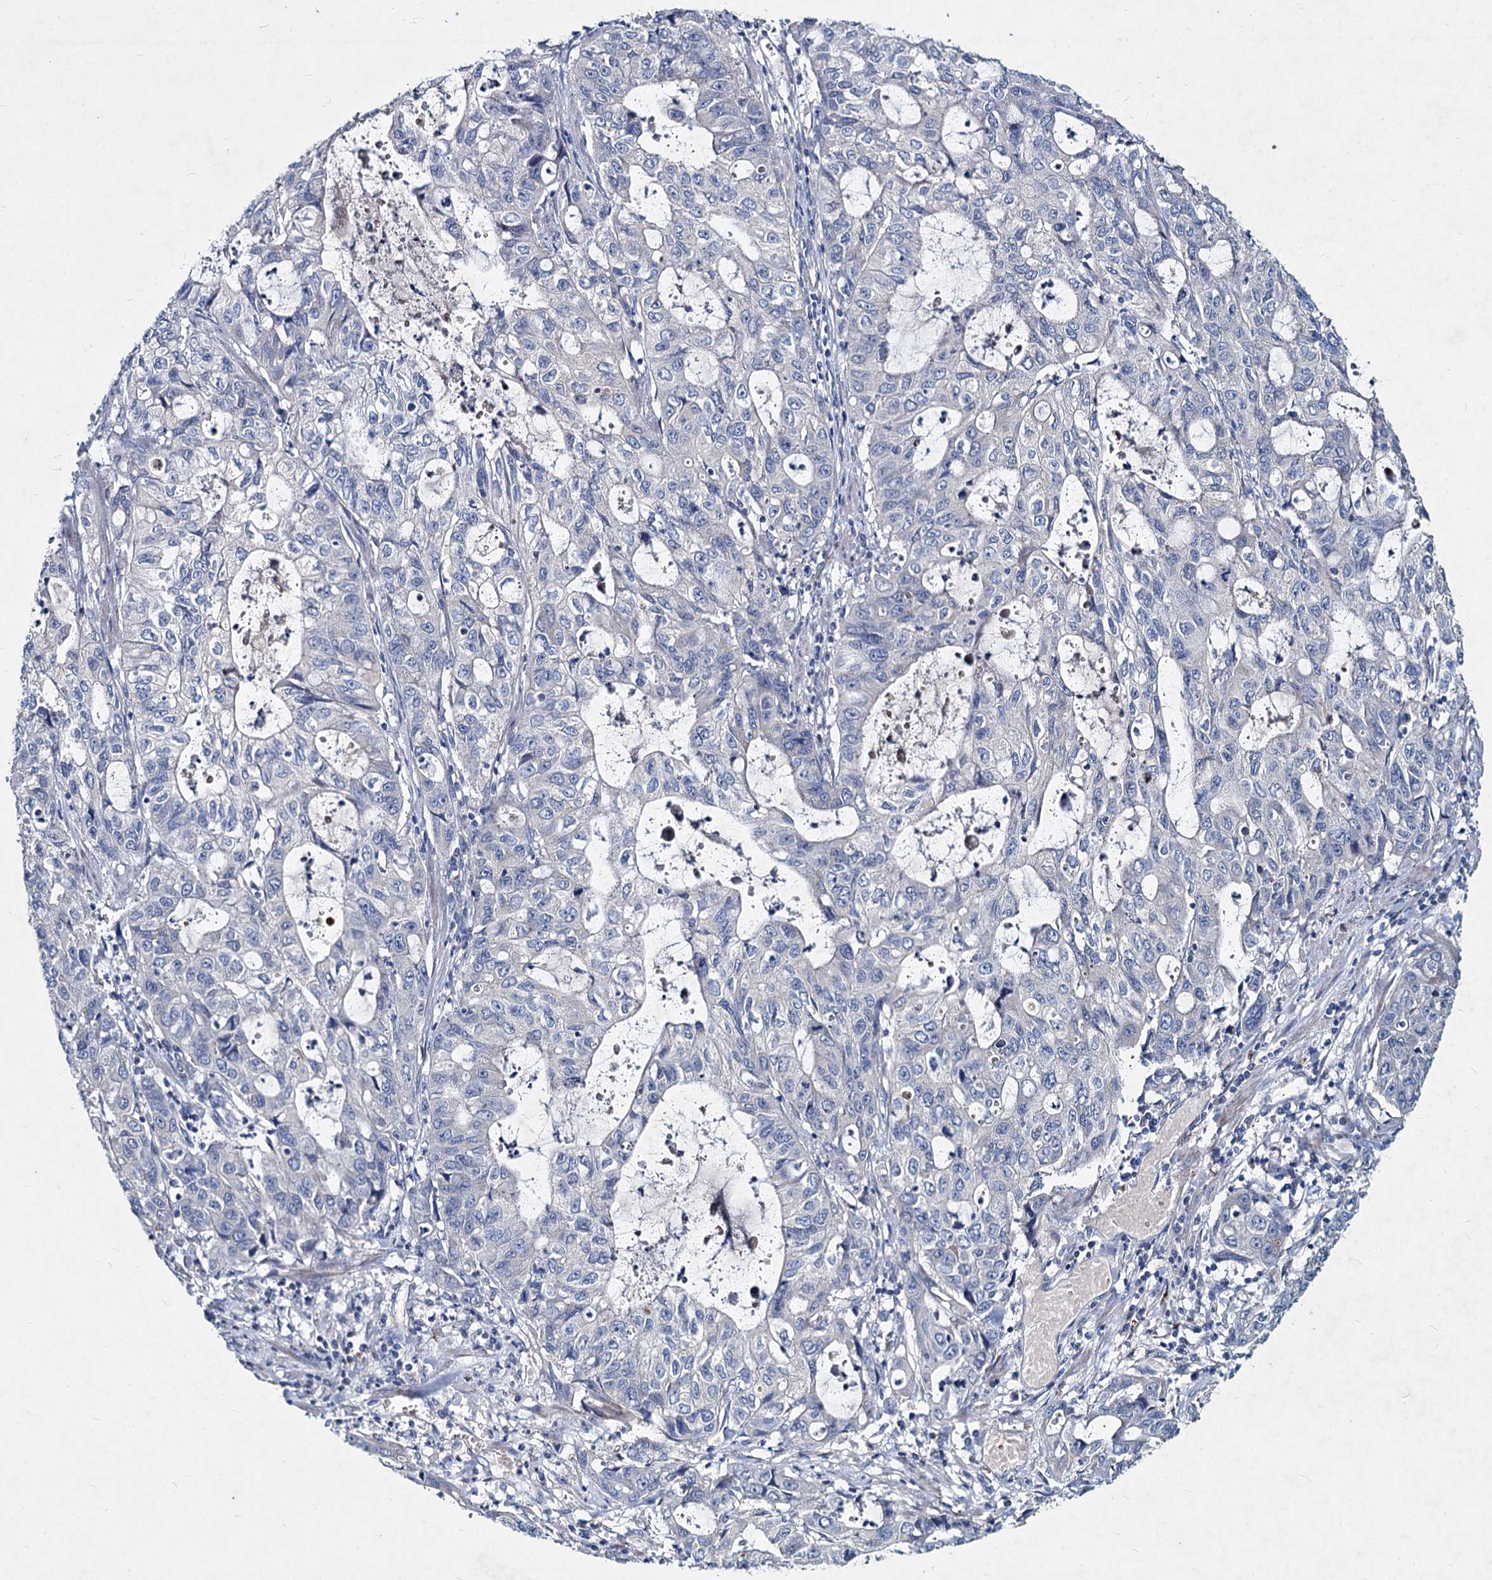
{"staining": {"intensity": "negative", "quantity": "none", "location": "none"}, "tissue": "stomach cancer", "cell_type": "Tumor cells", "image_type": "cancer", "snomed": [{"axis": "morphology", "description": "Adenocarcinoma, NOS"}, {"axis": "topography", "description": "Stomach, upper"}], "caption": "Adenocarcinoma (stomach) was stained to show a protein in brown. There is no significant expression in tumor cells.", "gene": "AGBL4", "patient": {"sex": "female", "age": 52}}